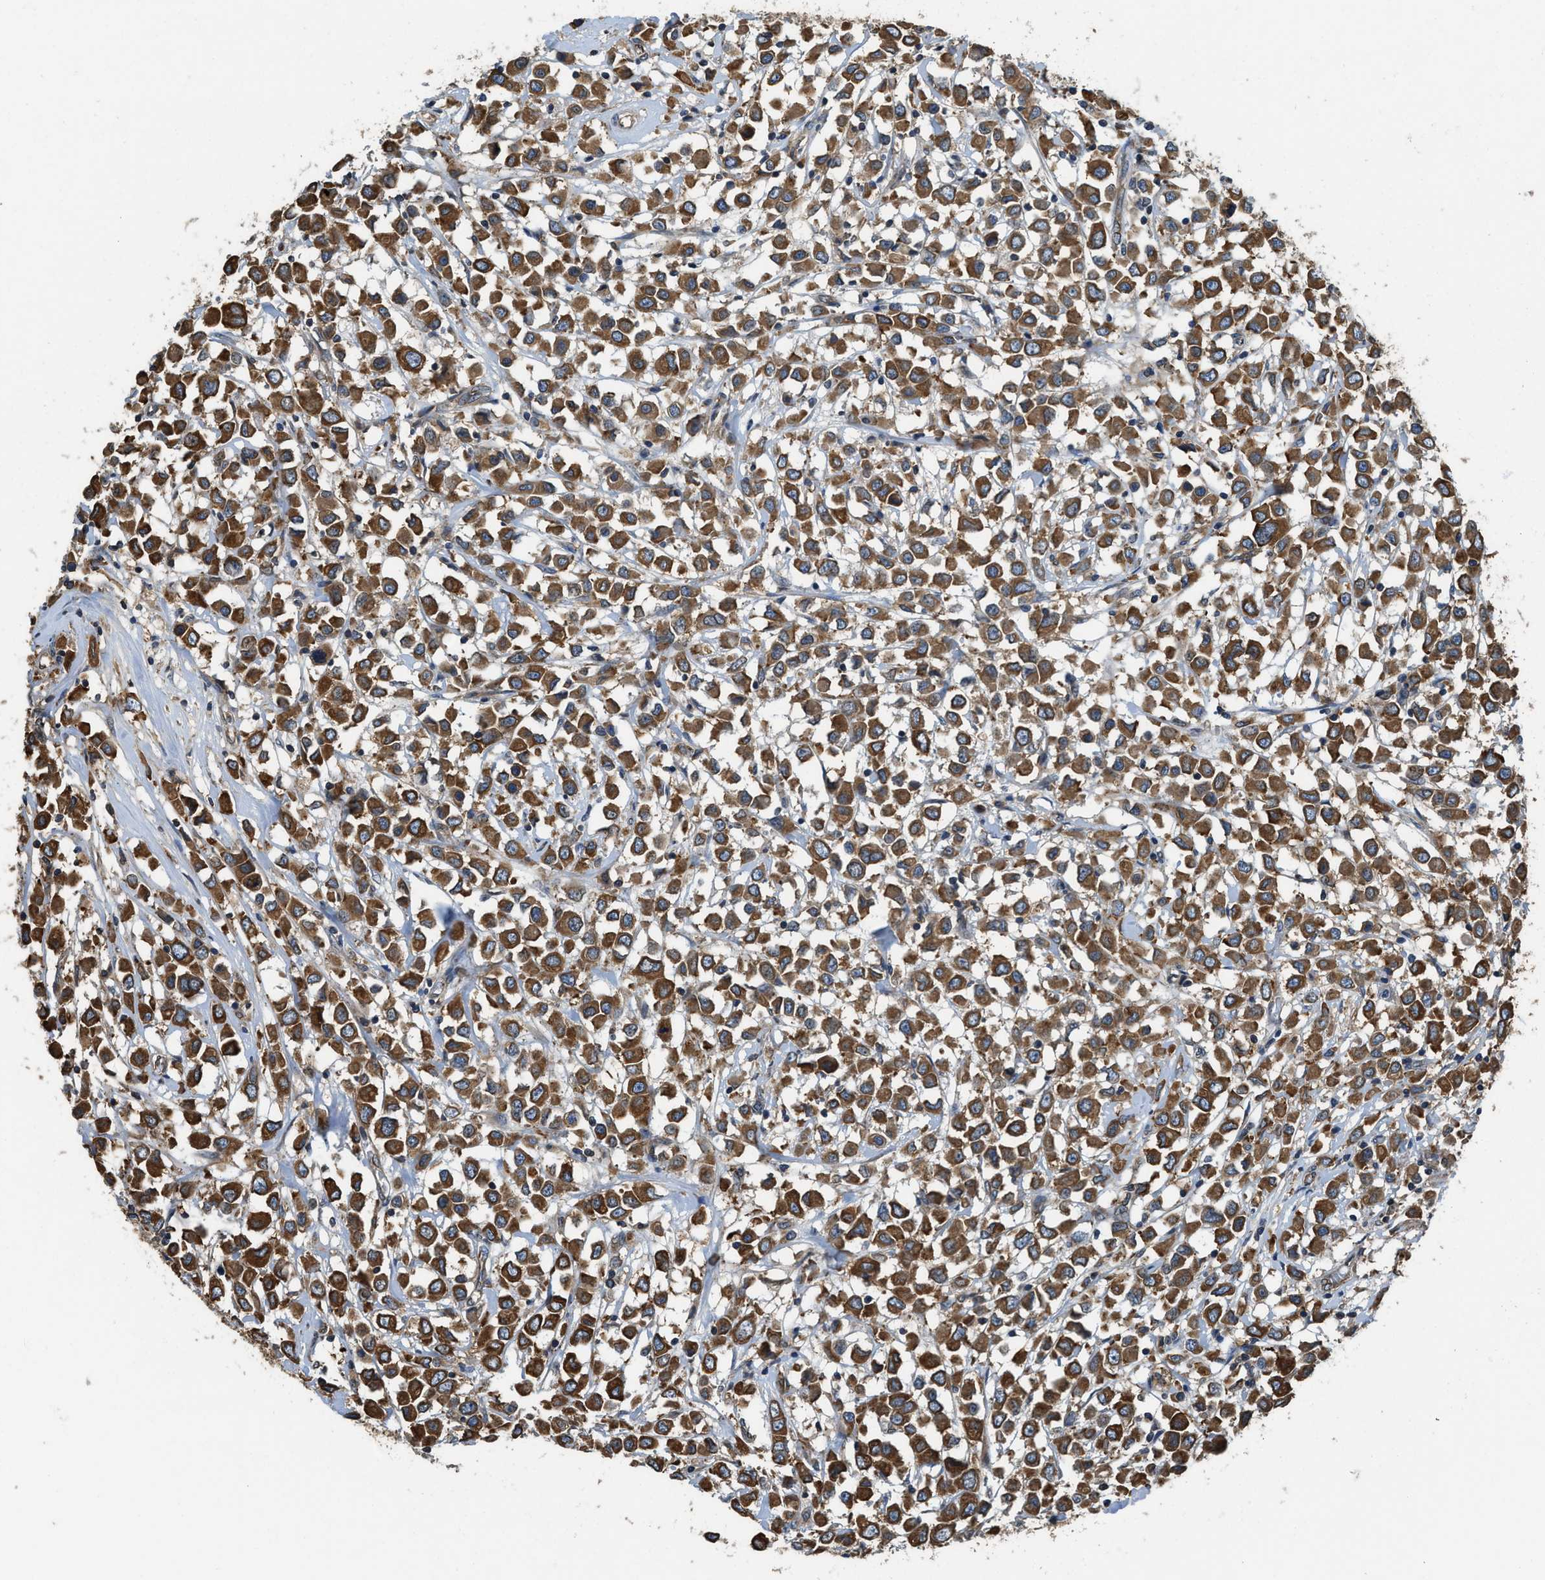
{"staining": {"intensity": "strong", "quantity": ">75%", "location": "cytoplasmic/membranous"}, "tissue": "breast cancer", "cell_type": "Tumor cells", "image_type": "cancer", "snomed": [{"axis": "morphology", "description": "Duct carcinoma"}, {"axis": "topography", "description": "Breast"}], "caption": "Breast cancer stained with immunohistochemistry (IHC) demonstrates strong cytoplasmic/membranous expression in approximately >75% of tumor cells.", "gene": "BCAP31", "patient": {"sex": "female", "age": 61}}